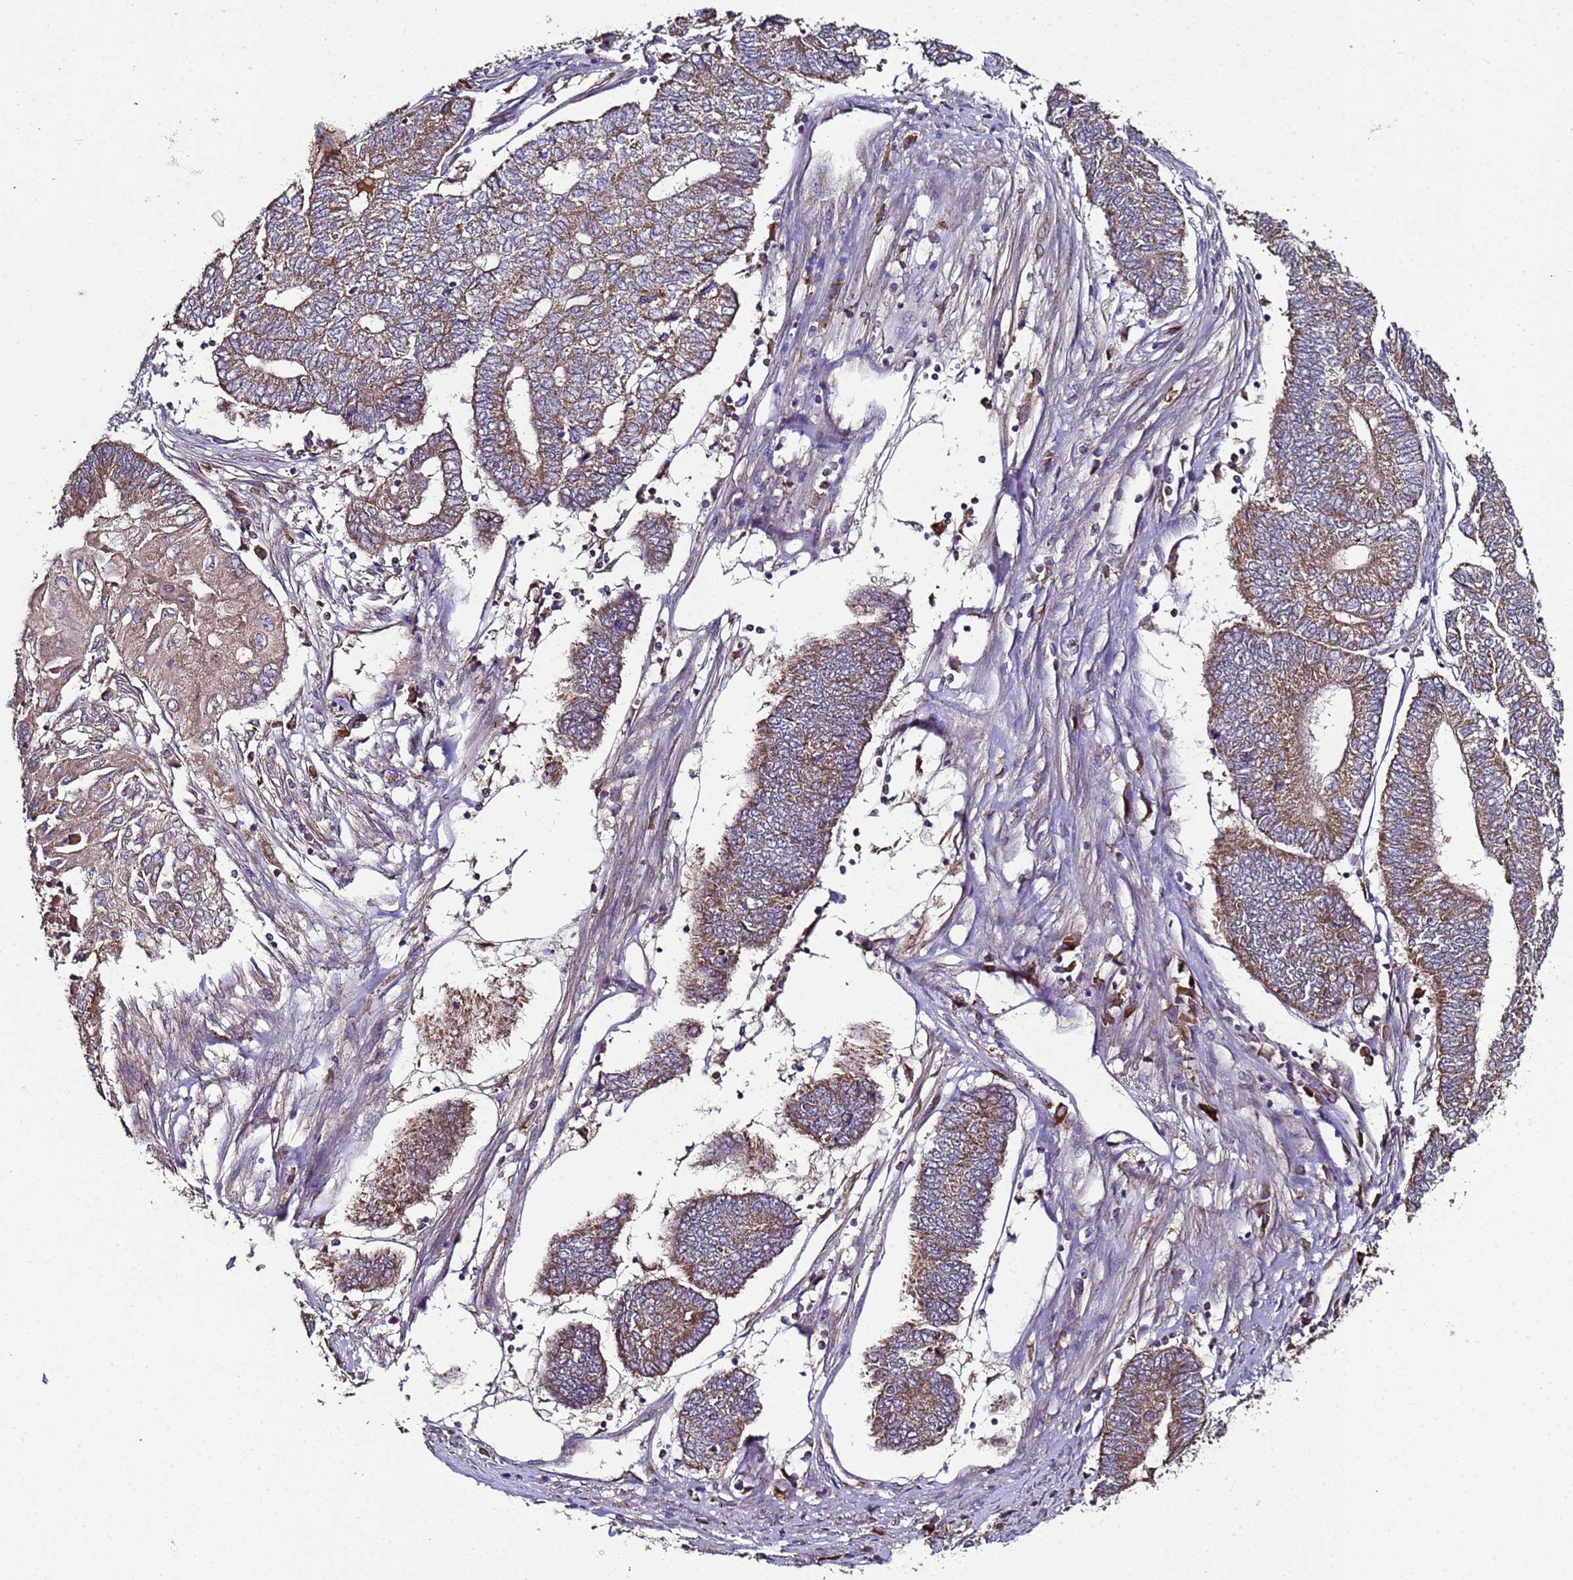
{"staining": {"intensity": "moderate", "quantity": ">75%", "location": "cytoplasmic/membranous"}, "tissue": "endometrial cancer", "cell_type": "Tumor cells", "image_type": "cancer", "snomed": [{"axis": "morphology", "description": "Adenocarcinoma, NOS"}, {"axis": "topography", "description": "Uterus"}, {"axis": "topography", "description": "Endometrium"}], "caption": "A histopathology image of human endometrial cancer stained for a protein reveals moderate cytoplasmic/membranous brown staining in tumor cells. The protein of interest is stained brown, and the nuclei are stained in blue (DAB (3,3'-diaminobenzidine) IHC with brightfield microscopy, high magnification).", "gene": "HSPBAP1", "patient": {"sex": "female", "age": 70}}